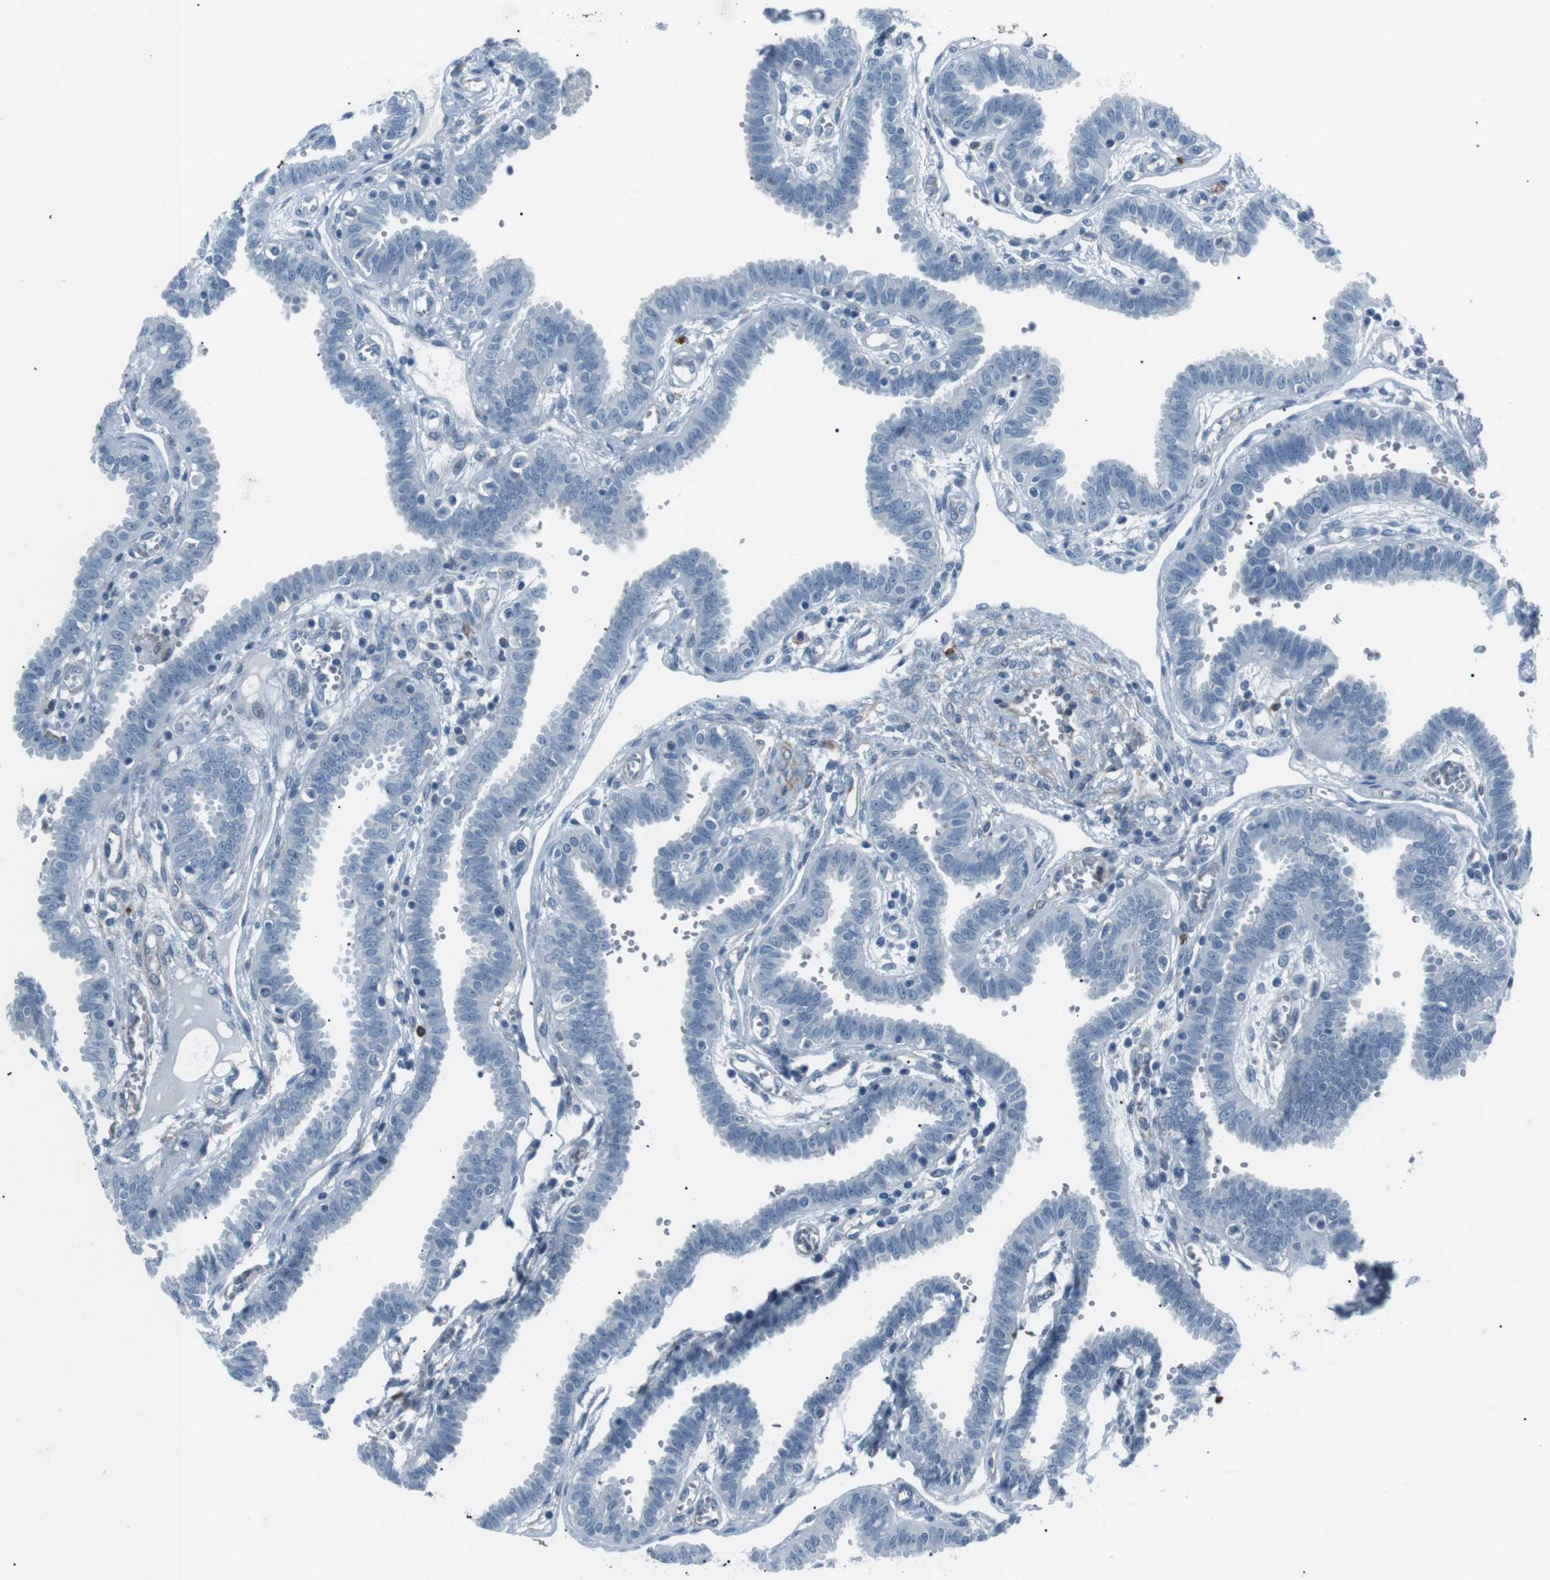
{"staining": {"intensity": "negative", "quantity": "none", "location": "none"}, "tissue": "fallopian tube", "cell_type": "Glandular cells", "image_type": "normal", "snomed": [{"axis": "morphology", "description": "Normal tissue, NOS"}, {"axis": "topography", "description": "Fallopian tube"}], "caption": "Immunohistochemical staining of normal human fallopian tube demonstrates no significant expression in glandular cells.", "gene": "CSF2RA", "patient": {"sex": "female", "age": 32}}